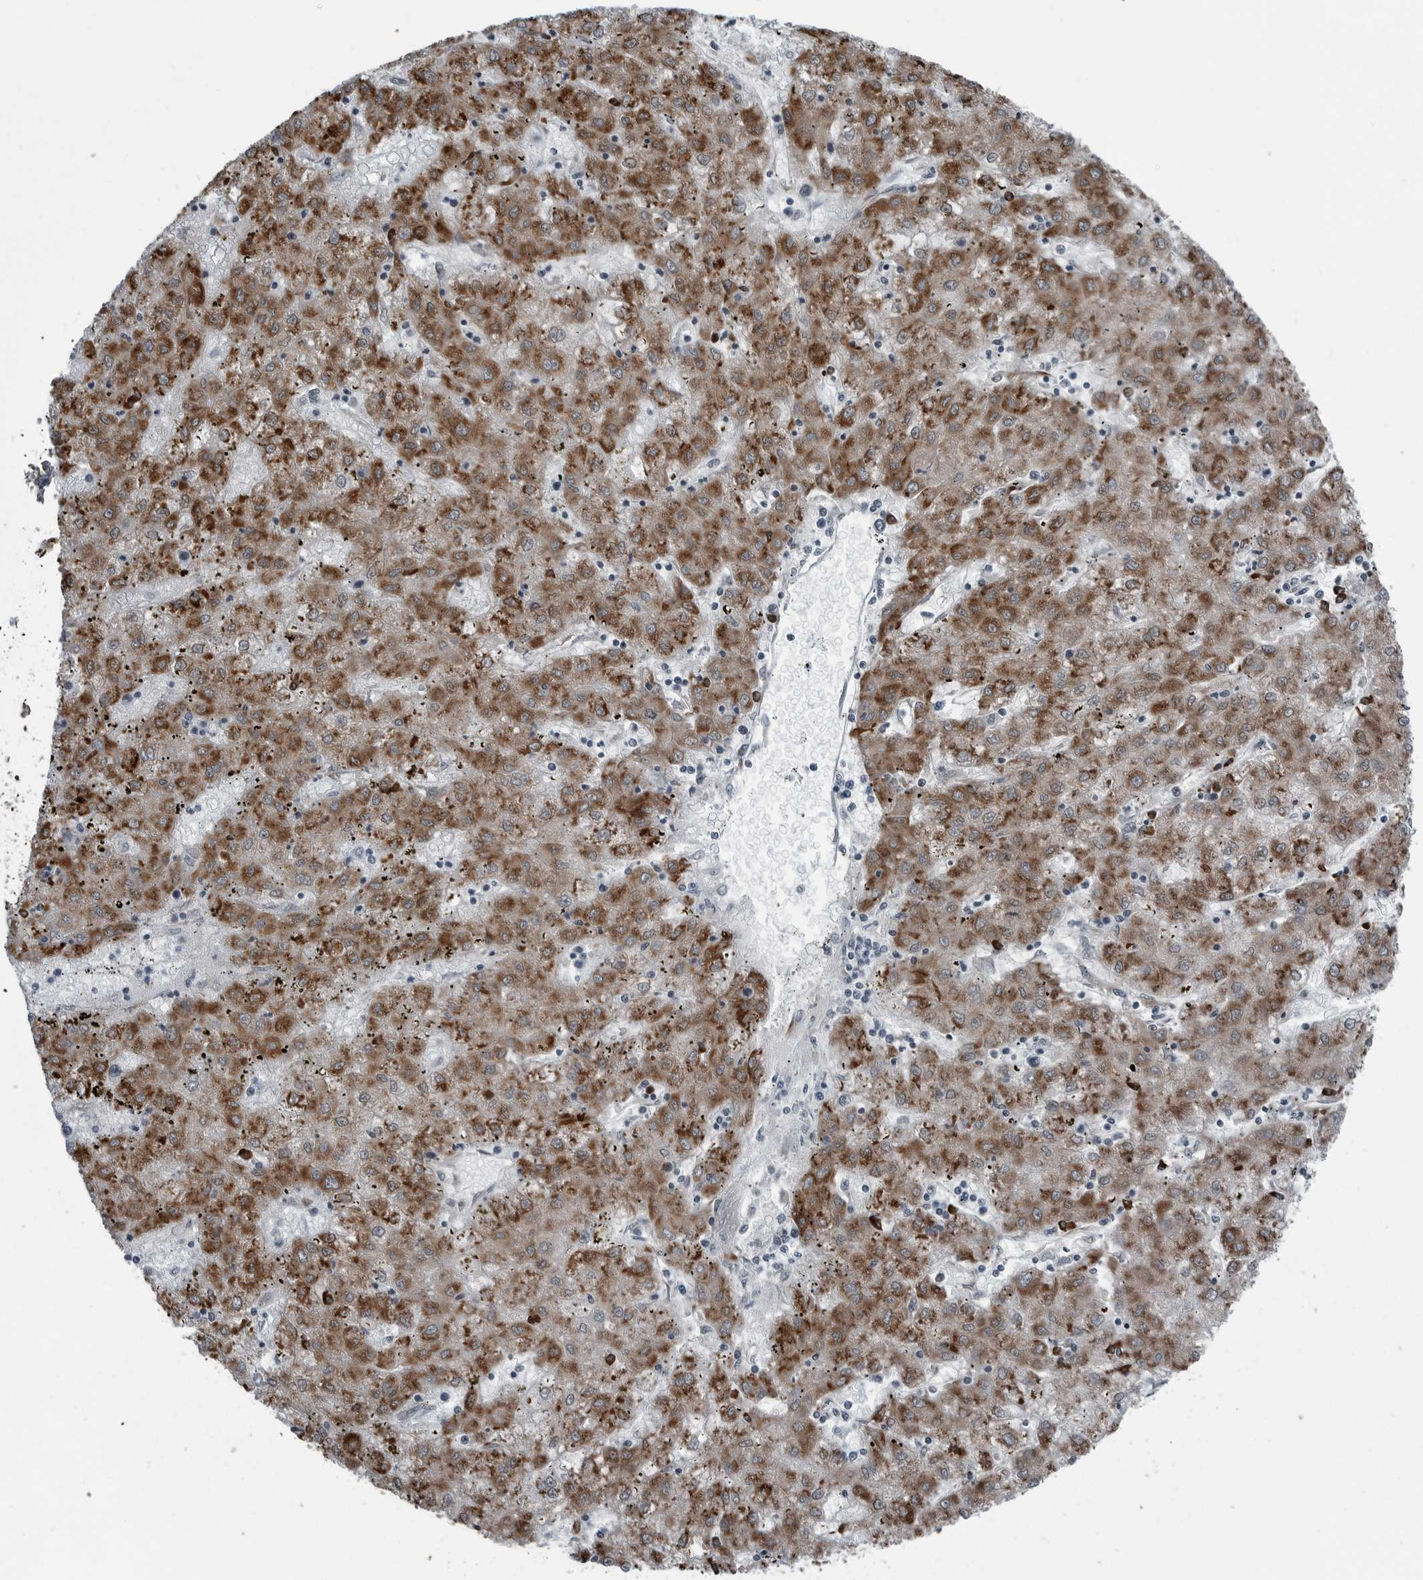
{"staining": {"intensity": "moderate", "quantity": ">75%", "location": "cytoplasmic/membranous"}, "tissue": "liver cancer", "cell_type": "Tumor cells", "image_type": "cancer", "snomed": [{"axis": "morphology", "description": "Carcinoma, Hepatocellular, NOS"}, {"axis": "topography", "description": "Liver"}], "caption": "The photomicrograph shows immunohistochemical staining of liver hepatocellular carcinoma. There is moderate cytoplasmic/membranous expression is appreciated in about >75% of tumor cells.", "gene": "CEP85", "patient": {"sex": "male", "age": 72}}